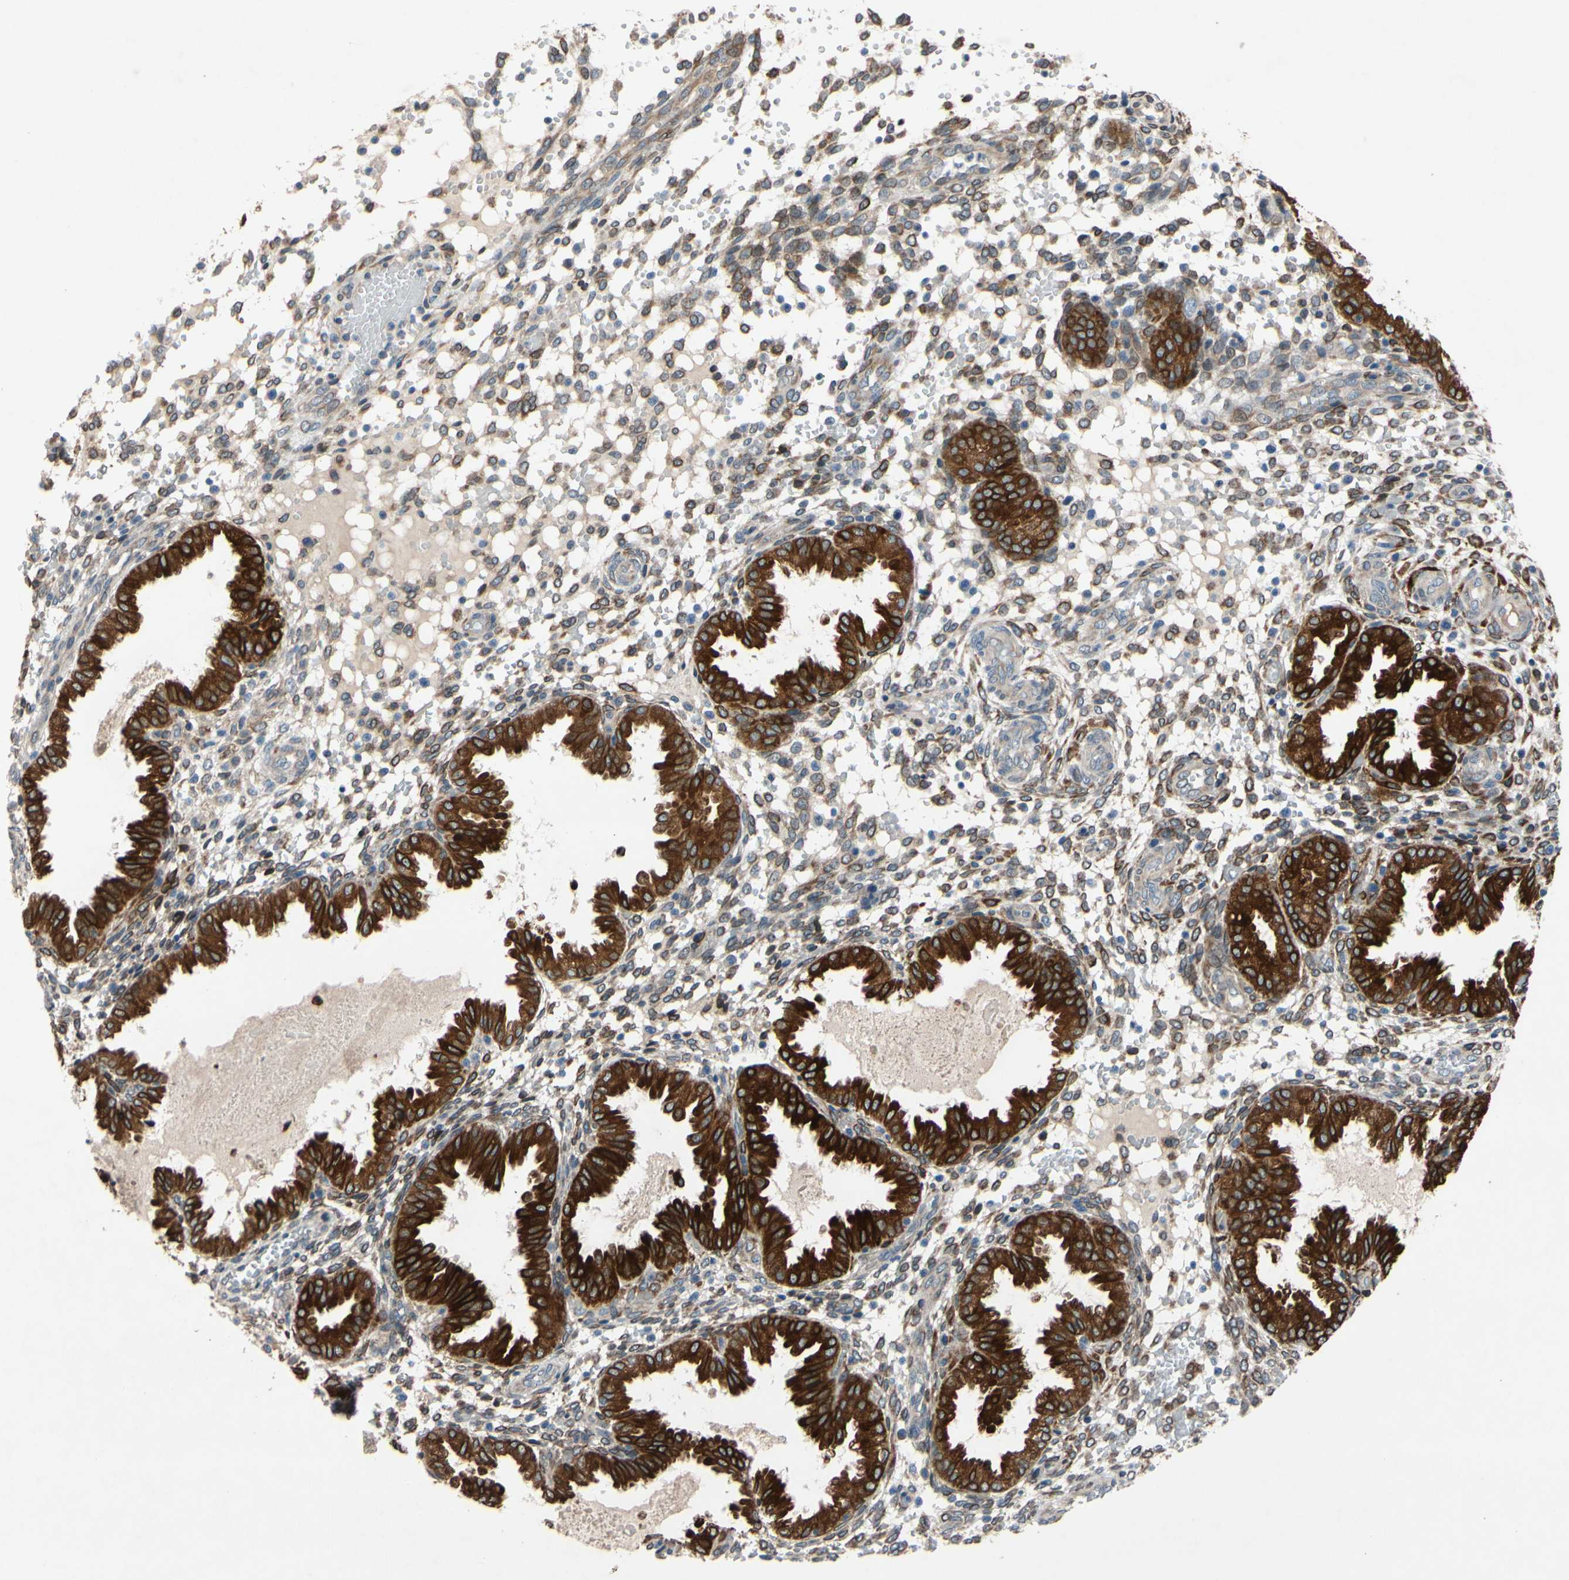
{"staining": {"intensity": "moderate", "quantity": "25%-75%", "location": "cytoplasmic/membranous"}, "tissue": "endometrium", "cell_type": "Cells in endometrial stroma", "image_type": "normal", "snomed": [{"axis": "morphology", "description": "Normal tissue, NOS"}, {"axis": "topography", "description": "Endometrium"}], "caption": "DAB immunohistochemical staining of normal endometrium displays moderate cytoplasmic/membranous protein expression in approximately 25%-75% of cells in endometrial stroma.", "gene": "PRXL2A", "patient": {"sex": "female", "age": 33}}